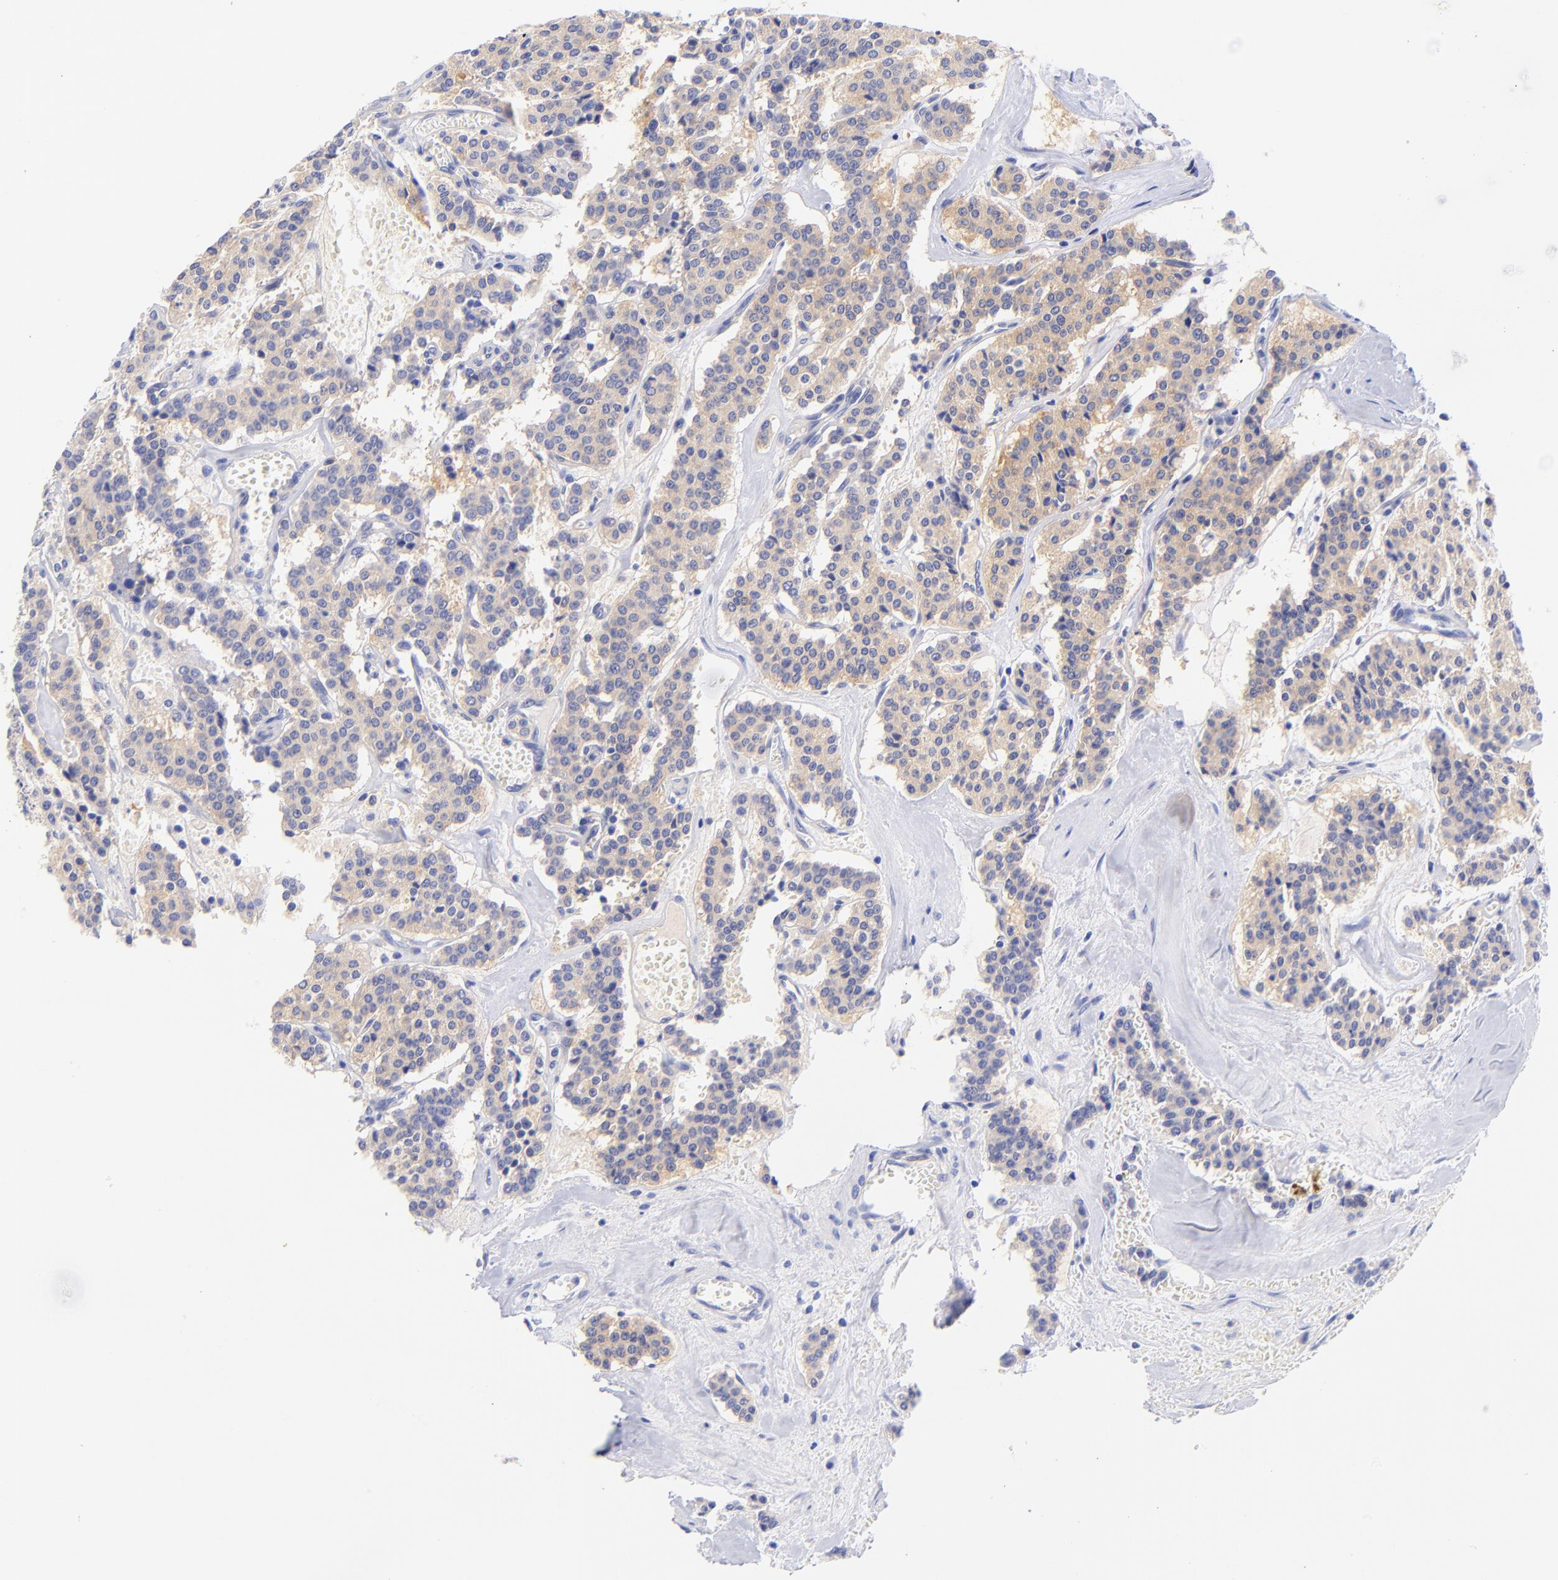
{"staining": {"intensity": "weak", "quantity": ">75%", "location": "cytoplasmic/membranous"}, "tissue": "carcinoid", "cell_type": "Tumor cells", "image_type": "cancer", "snomed": [{"axis": "morphology", "description": "Carcinoid, malignant, NOS"}, {"axis": "topography", "description": "Bronchus"}], "caption": "IHC of human carcinoid demonstrates low levels of weak cytoplasmic/membranous positivity in approximately >75% of tumor cells. The protein of interest is stained brown, and the nuclei are stained in blue (DAB IHC with brightfield microscopy, high magnification).", "gene": "GPHN", "patient": {"sex": "male", "age": 55}}